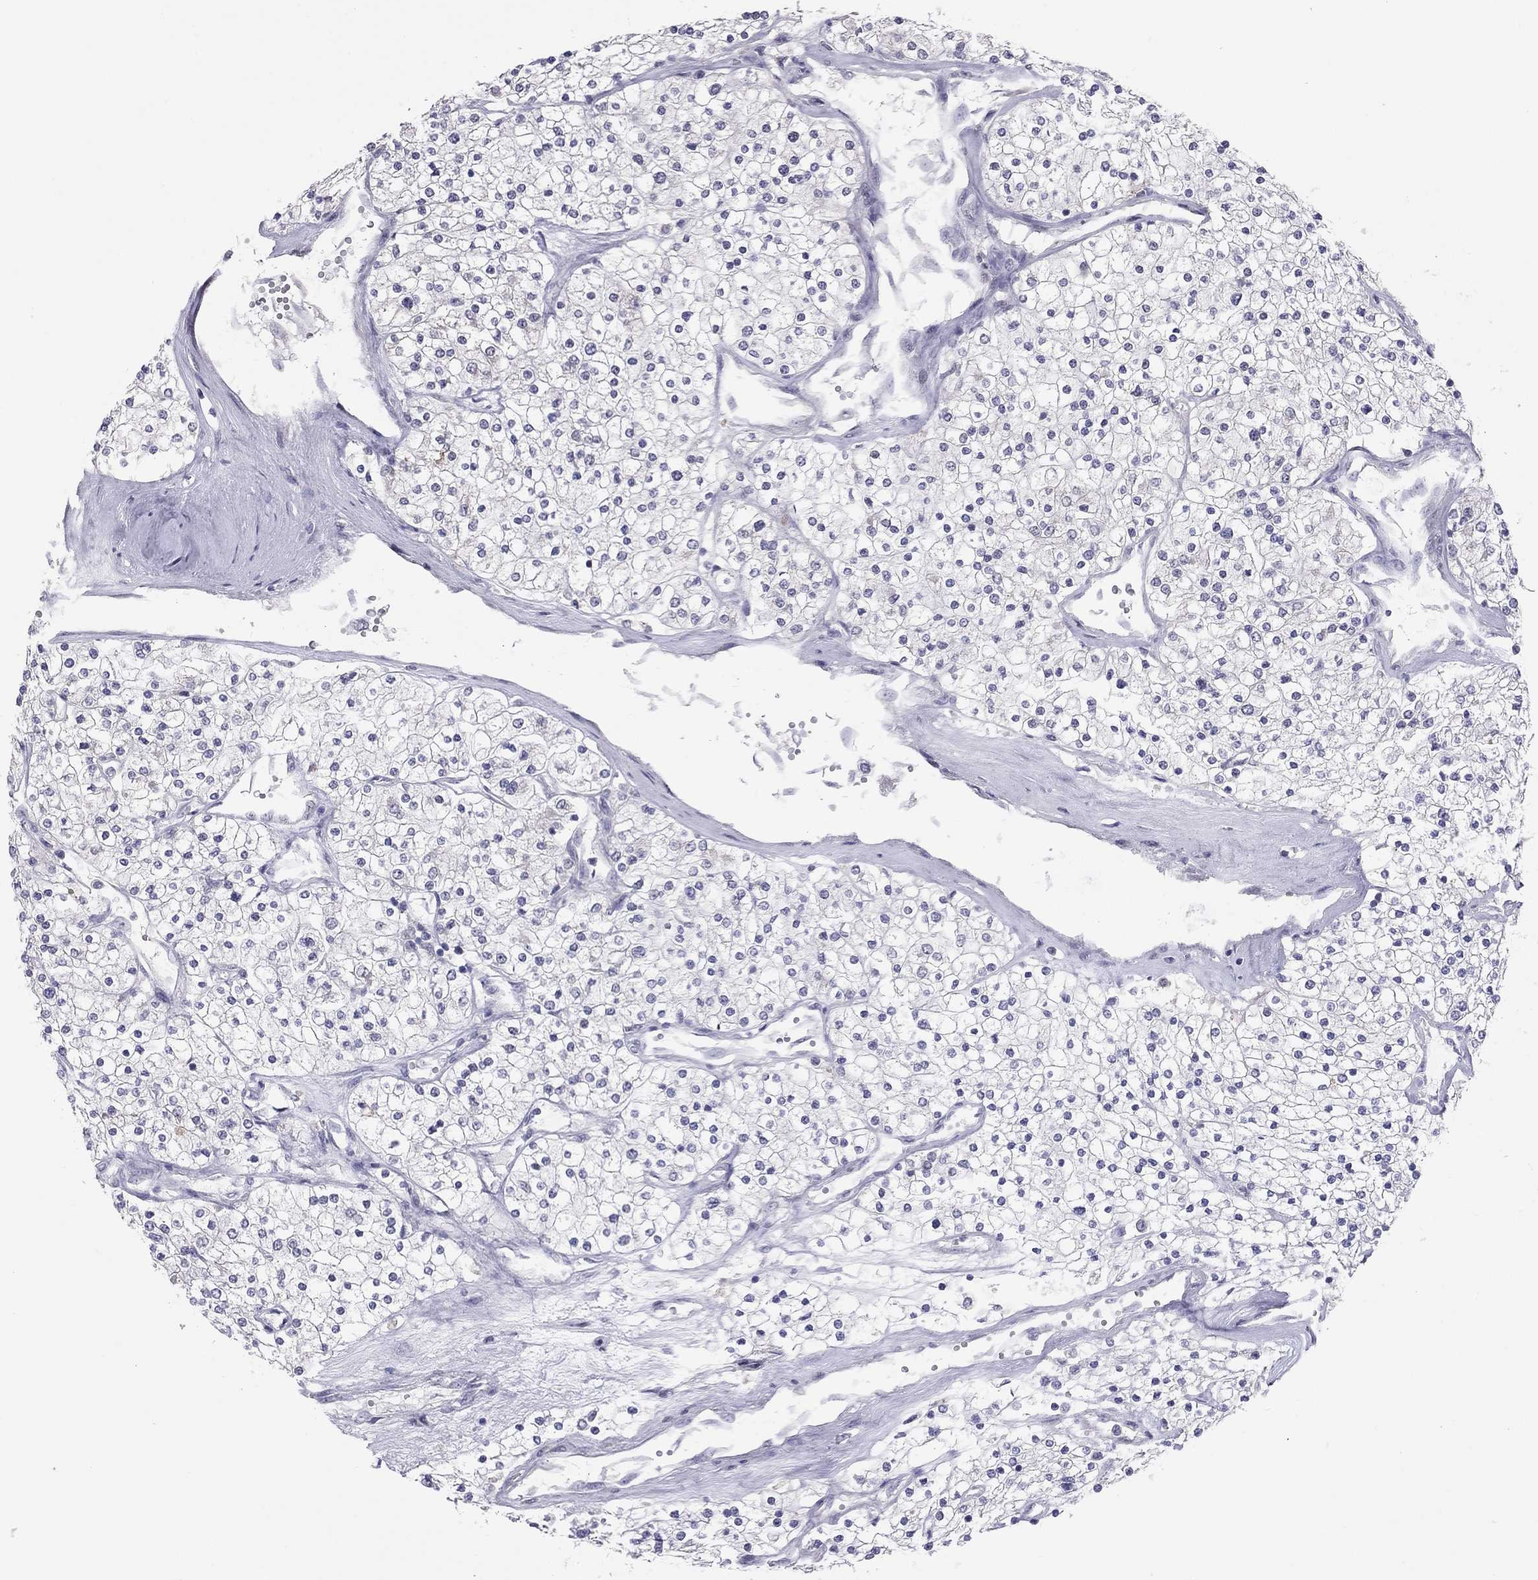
{"staining": {"intensity": "negative", "quantity": "none", "location": "none"}, "tissue": "renal cancer", "cell_type": "Tumor cells", "image_type": "cancer", "snomed": [{"axis": "morphology", "description": "Adenocarcinoma, NOS"}, {"axis": "topography", "description": "Kidney"}], "caption": "Tumor cells show no significant protein expression in adenocarcinoma (renal). (DAB (3,3'-diaminobenzidine) immunohistochemistry visualized using brightfield microscopy, high magnification).", "gene": "HSF2BP", "patient": {"sex": "male", "age": 80}}